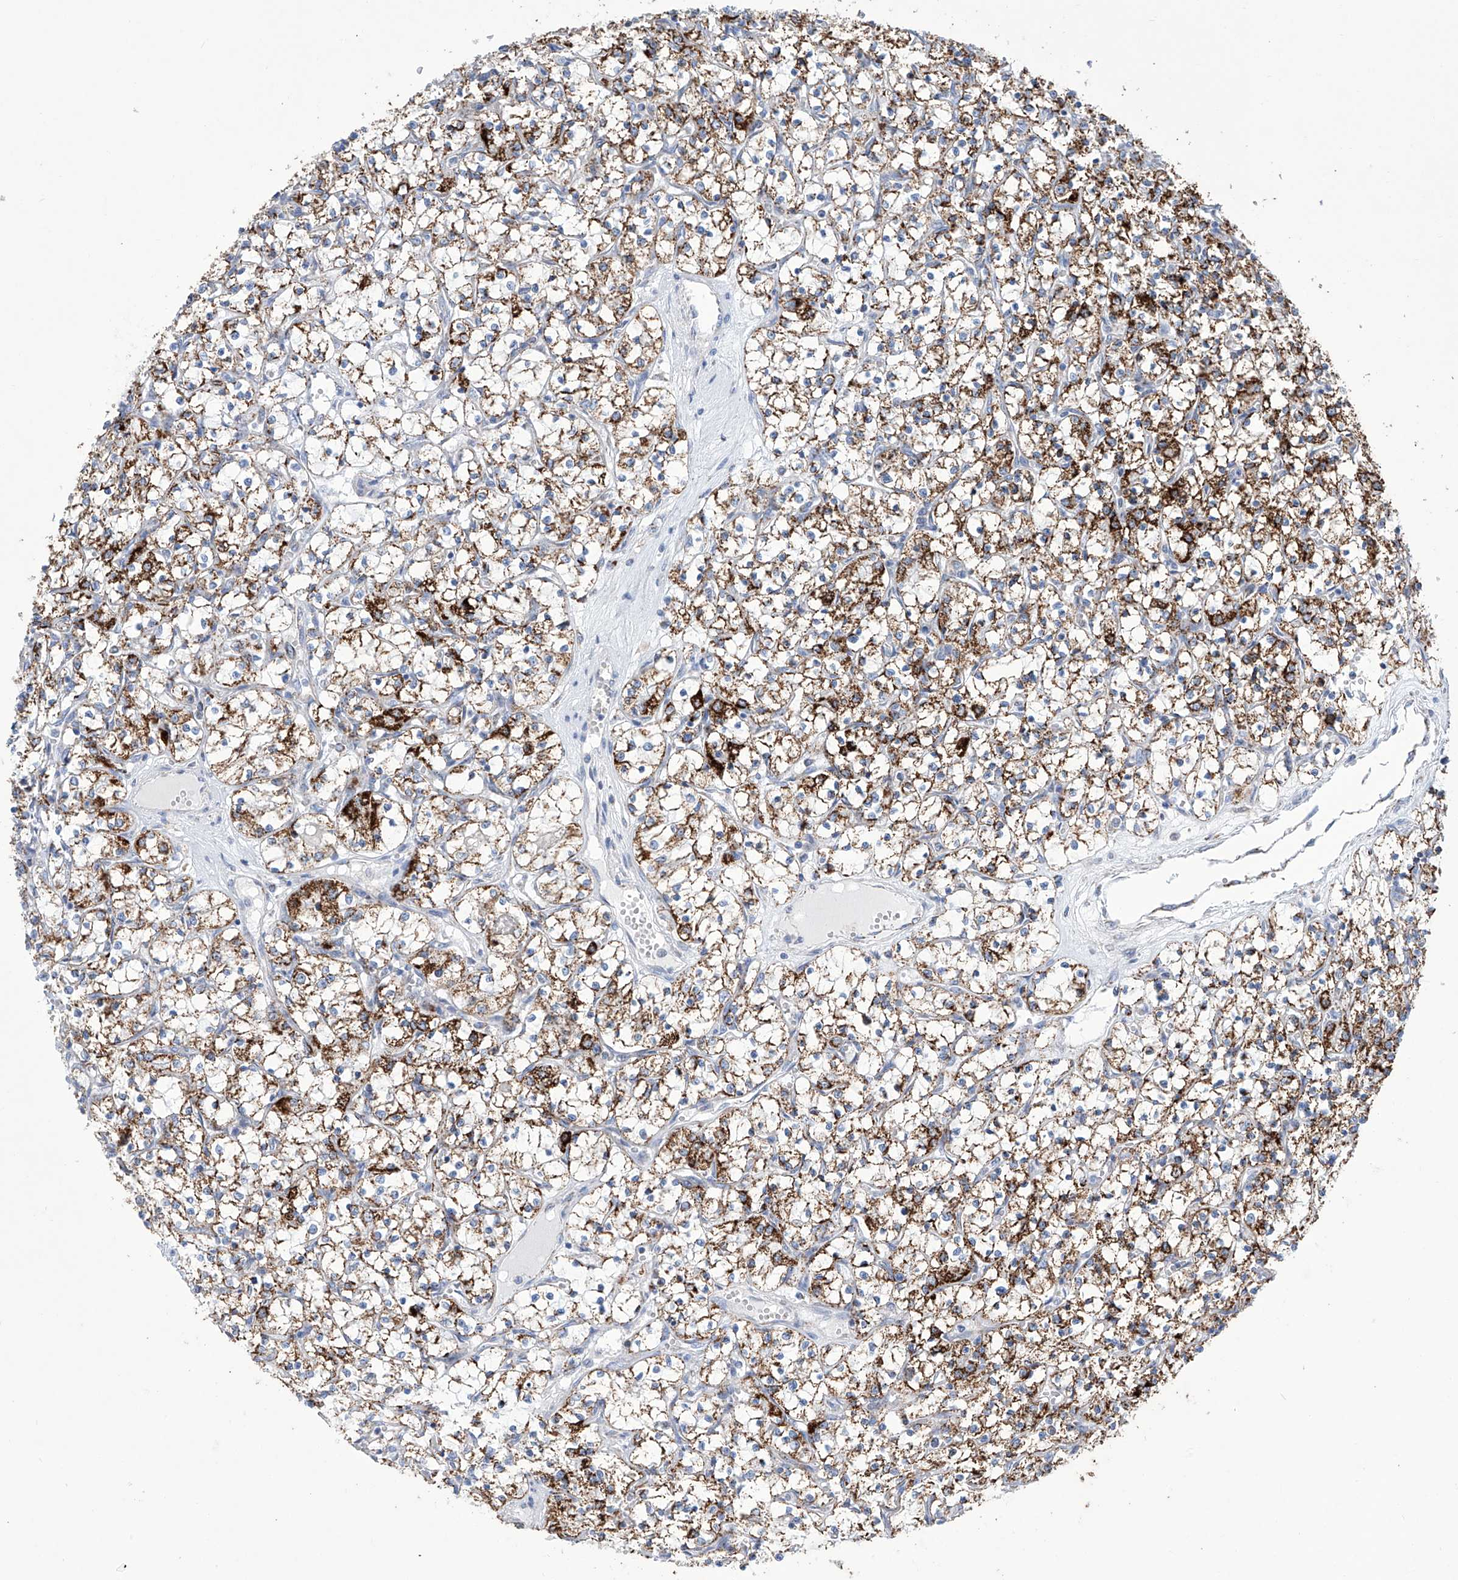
{"staining": {"intensity": "strong", "quantity": "25%-75%", "location": "cytoplasmic/membranous"}, "tissue": "renal cancer", "cell_type": "Tumor cells", "image_type": "cancer", "snomed": [{"axis": "morphology", "description": "Adenocarcinoma, NOS"}, {"axis": "topography", "description": "Kidney"}], "caption": "Protein analysis of renal cancer (adenocarcinoma) tissue exhibits strong cytoplasmic/membranous staining in about 25%-75% of tumor cells. The staining was performed using DAB (3,3'-diaminobenzidine) to visualize the protein expression in brown, while the nuclei were stained in blue with hematoxylin (Magnification: 20x).", "gene": "ALDH6A1", "patient": {"sex": "female", "age": 69}}